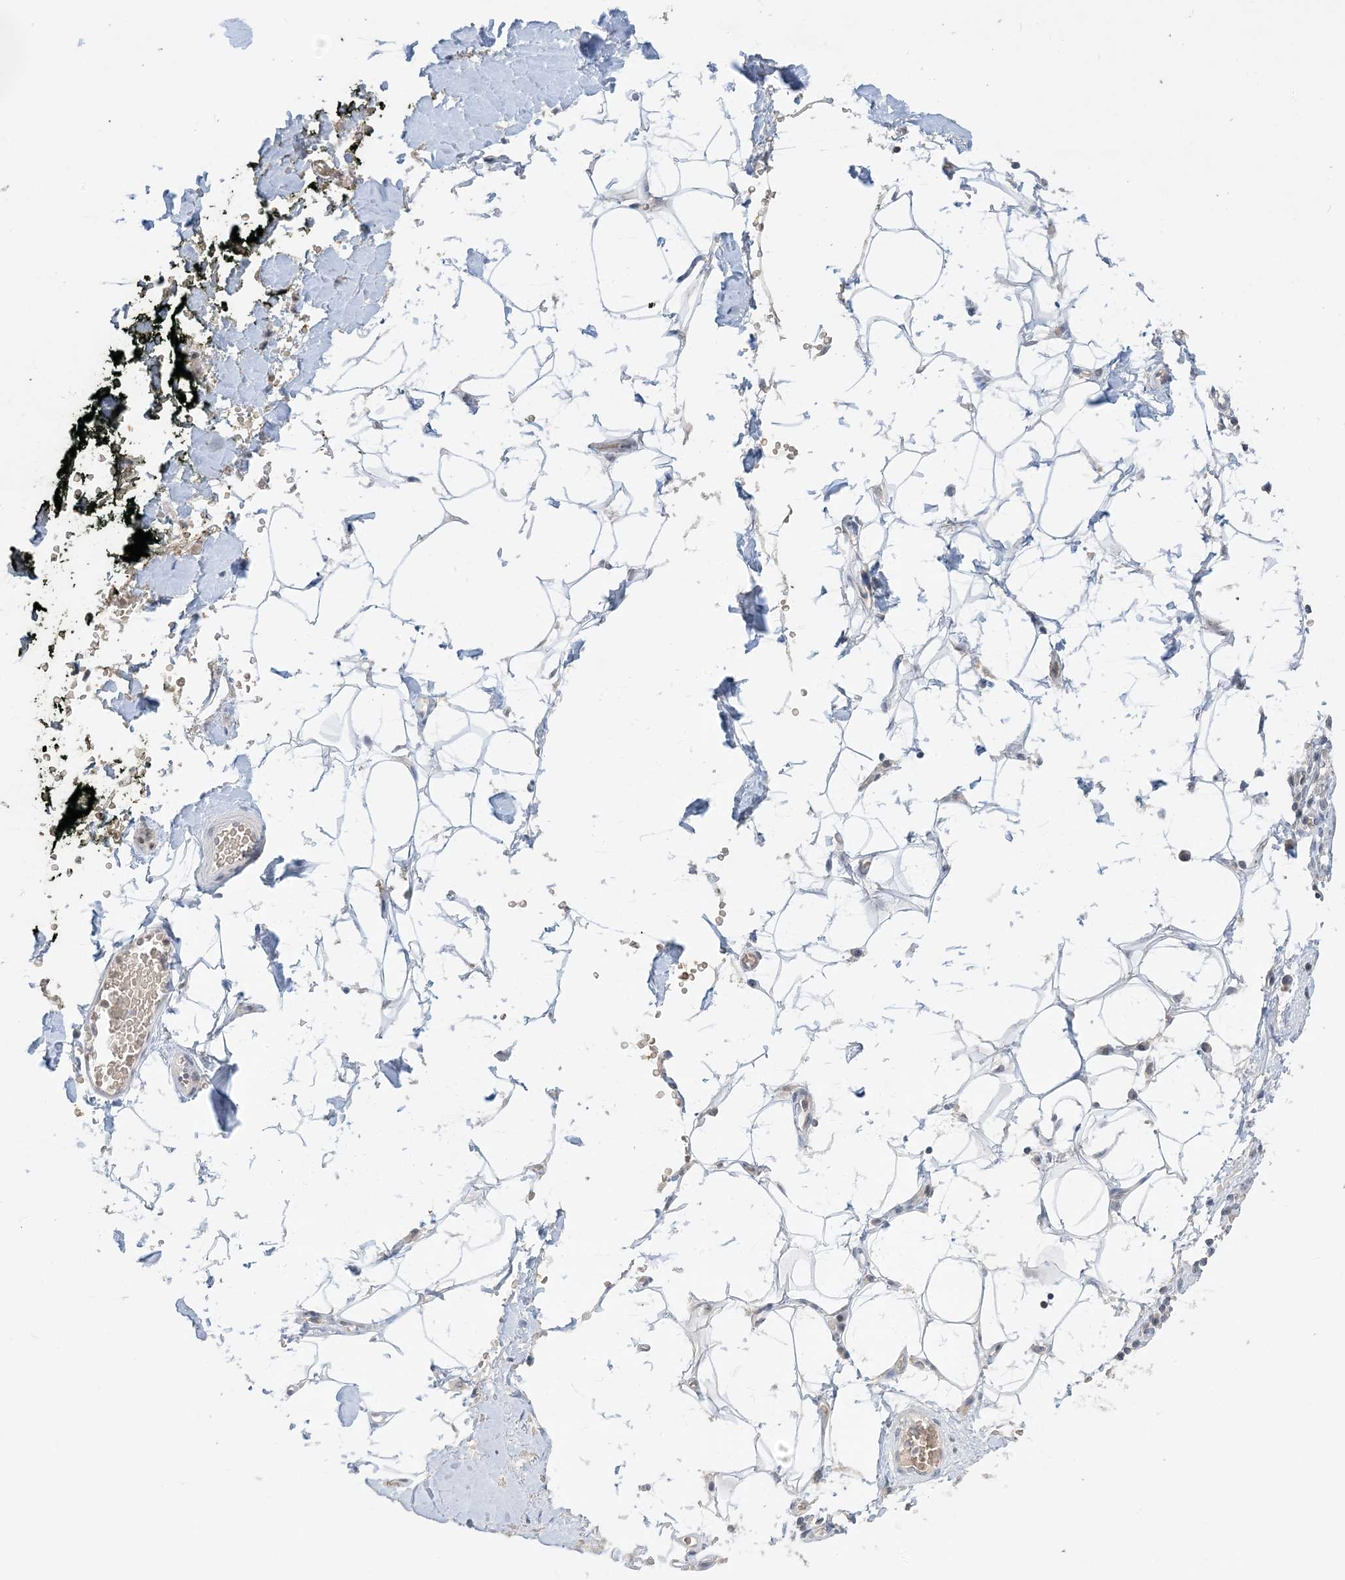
{"staining": {"intensity": "negative", "quantity": "none", "location": "none"}, "tissue": "adipose tissue", "cell_type": "Adipocytes", "image_type": "normal", "snomed": [{"axis": "morphology", "description": "Normal tissue, NOS"}, {"axis": "morphology", "description": "Adenocarcinoma, NOS"}, {"axis": "topography", "description": "Pancreas"}, {"axis": "topography", "description": "Peripheral nerve tissue"}], "caption": "Adipocytes are negative for protein expression in normal human adipose tissue. (DAB (3,3'-diaminobenzidine) IHC visualized using brightfield microscopy, high magnification).", "gene": "UBE2E1", "patient": {"sex": "male", "age": 59}}